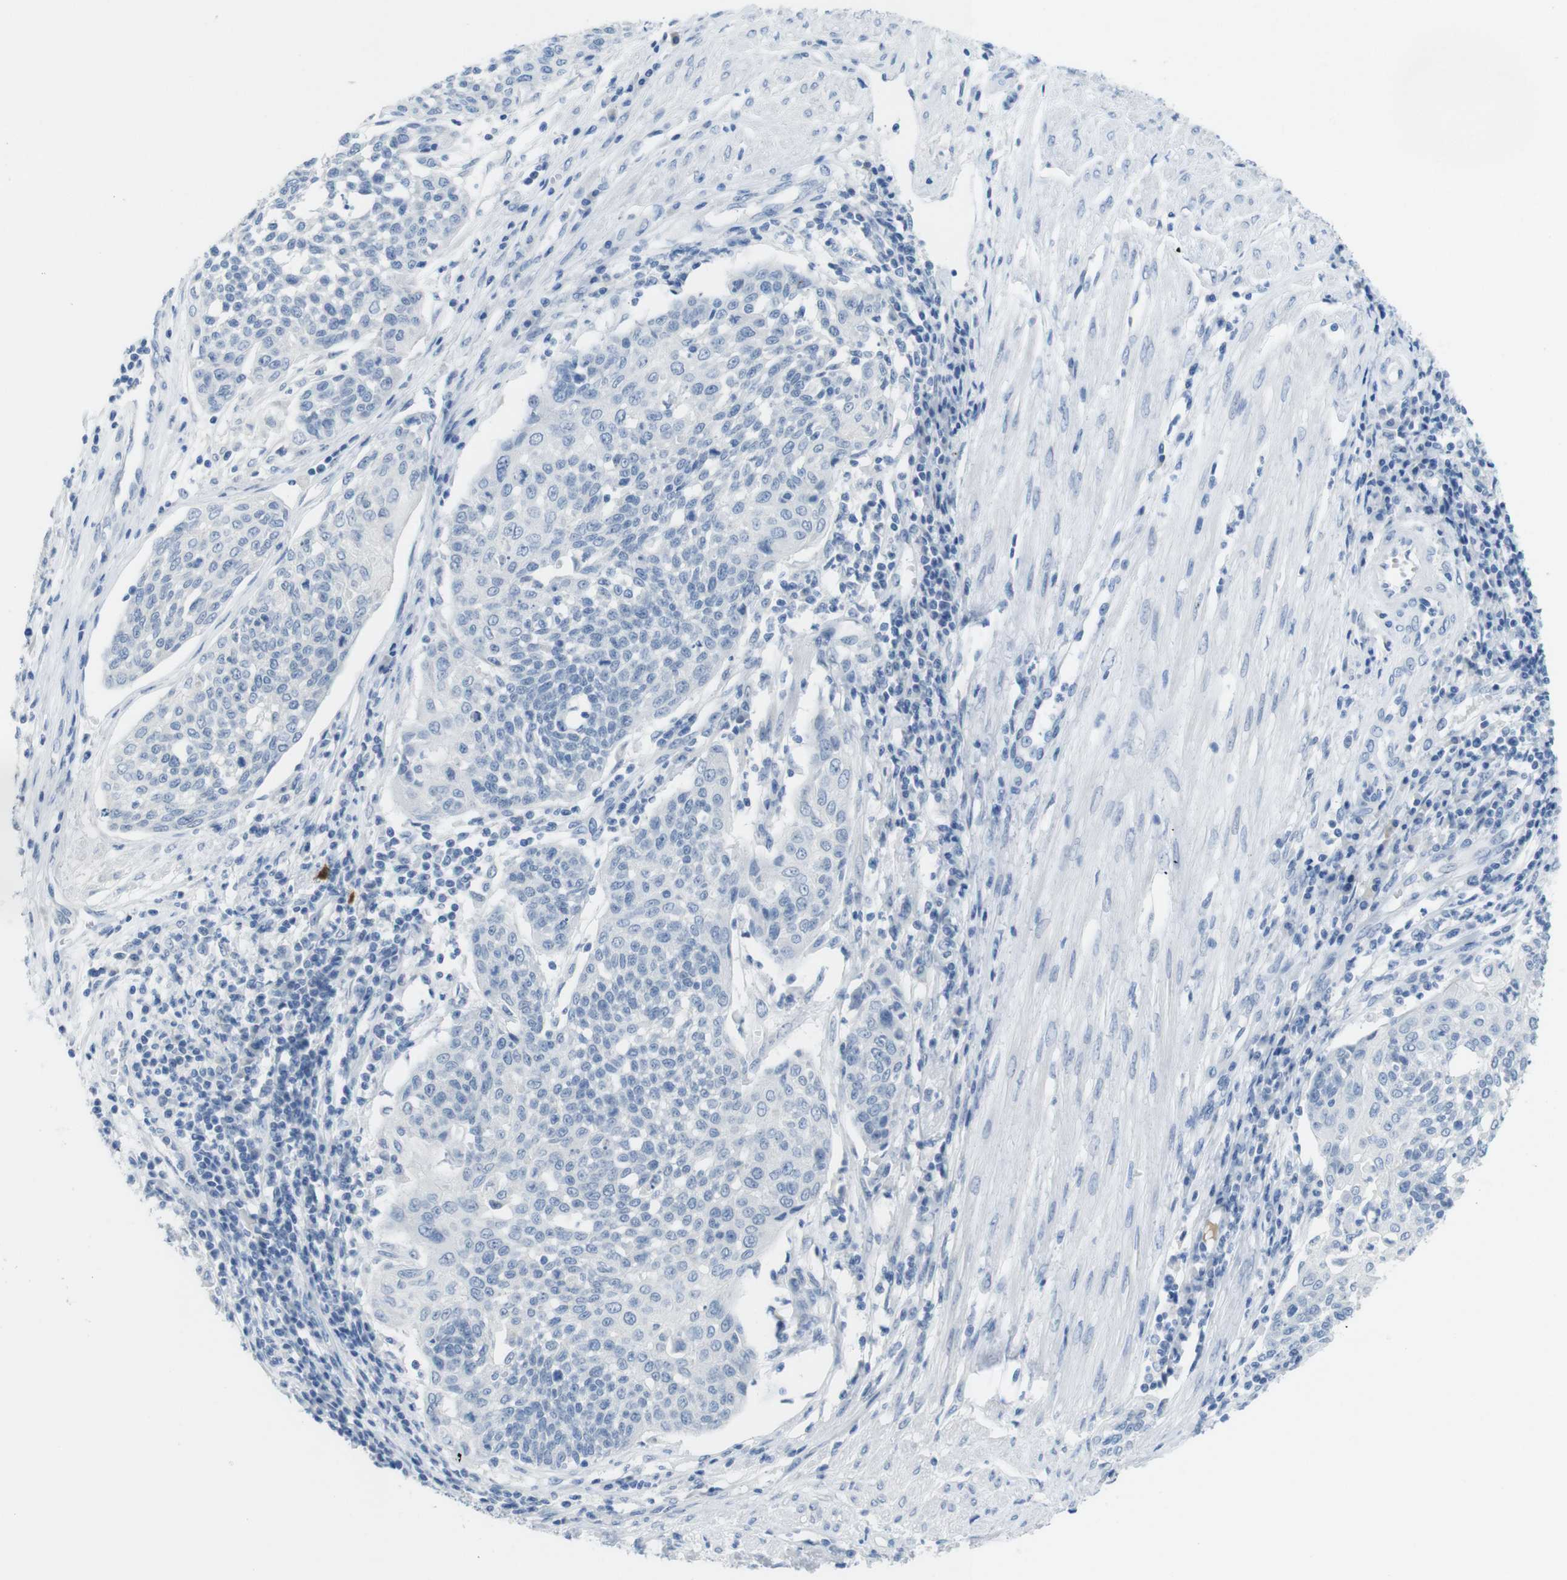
{"staining": {"intensity": "negative", "quantity": "none", "location": "none"}, "tissue": "cervical cancer", "cell_type": "Tumor cells", "image_type": "cancer", "snomed": [{"axis": "morphology", "description": "Squamous cell carcinoma, NOS"}, {"axis": "topography", "description": "Cervix"}], "caption": "DAB (3,3'-diaminobenzidine) immunohistochemical staining of human squamous cell carcinoma (cervical) demonstrates no significant positivity in tumor cells.", "gene": "OPN1SW", "patient": {"sex": "female", "age": 34}}